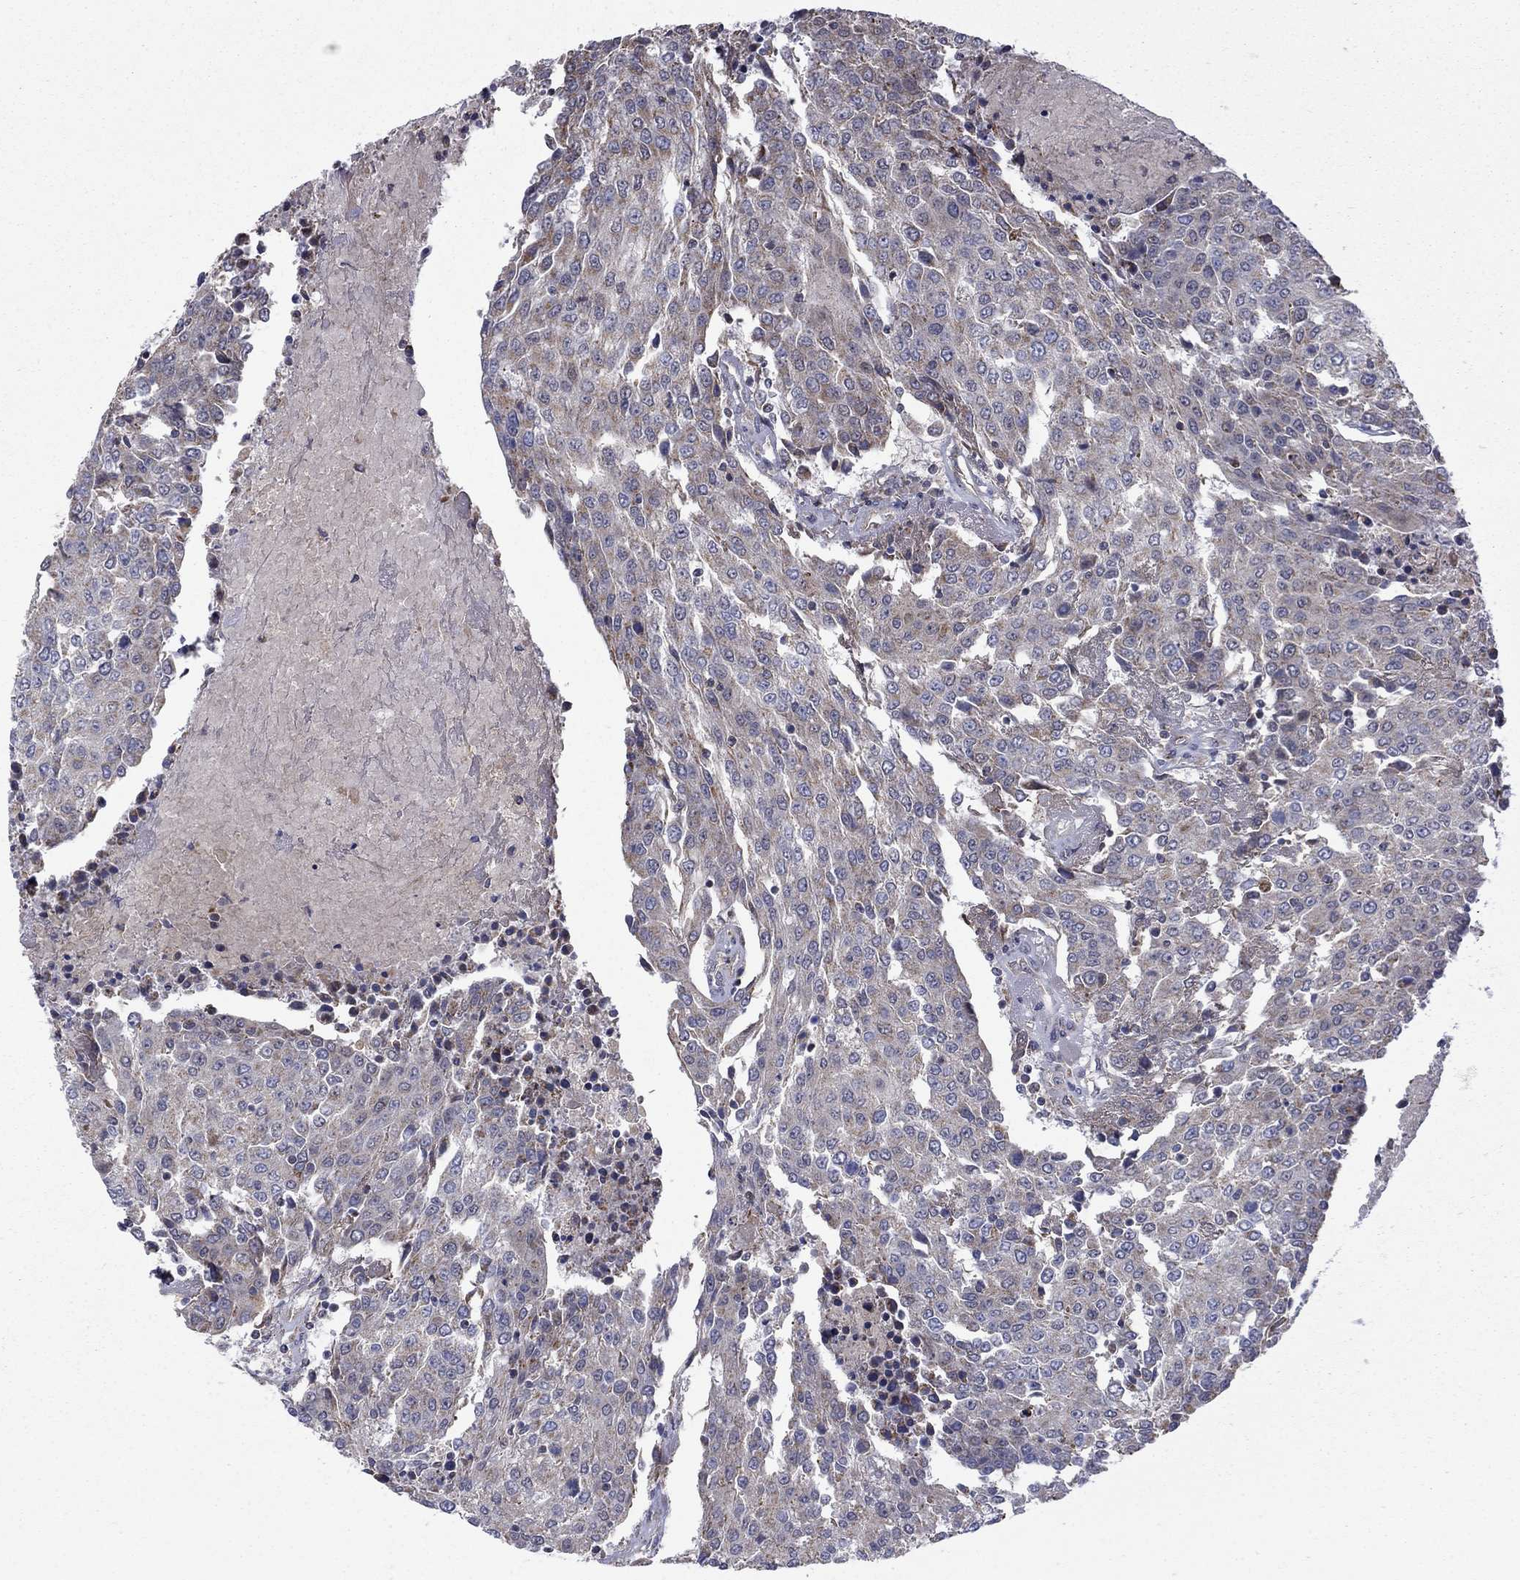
{"staining": {"intensity": "weak", "quantity": "25%-75%", "location": "cytoplasmic/membranous"}, "tissue": "urothelial cancer", "cell_type": "Tumor cells", "image_type": "cancer", "snomed": [{"axis": "morphology", "description": "Urothelial carcinoma, High grade"}, {"axis": "topography", "description": "Urinary bladder"}], "caption": "Weak cytoplasmic/membranous staining for a protein is present in approximately 25%-75% of tumor cells of urothelial cancer using IHC.", "gene": "DOP1B", "patient": {"sex": "female", "age": 85}}